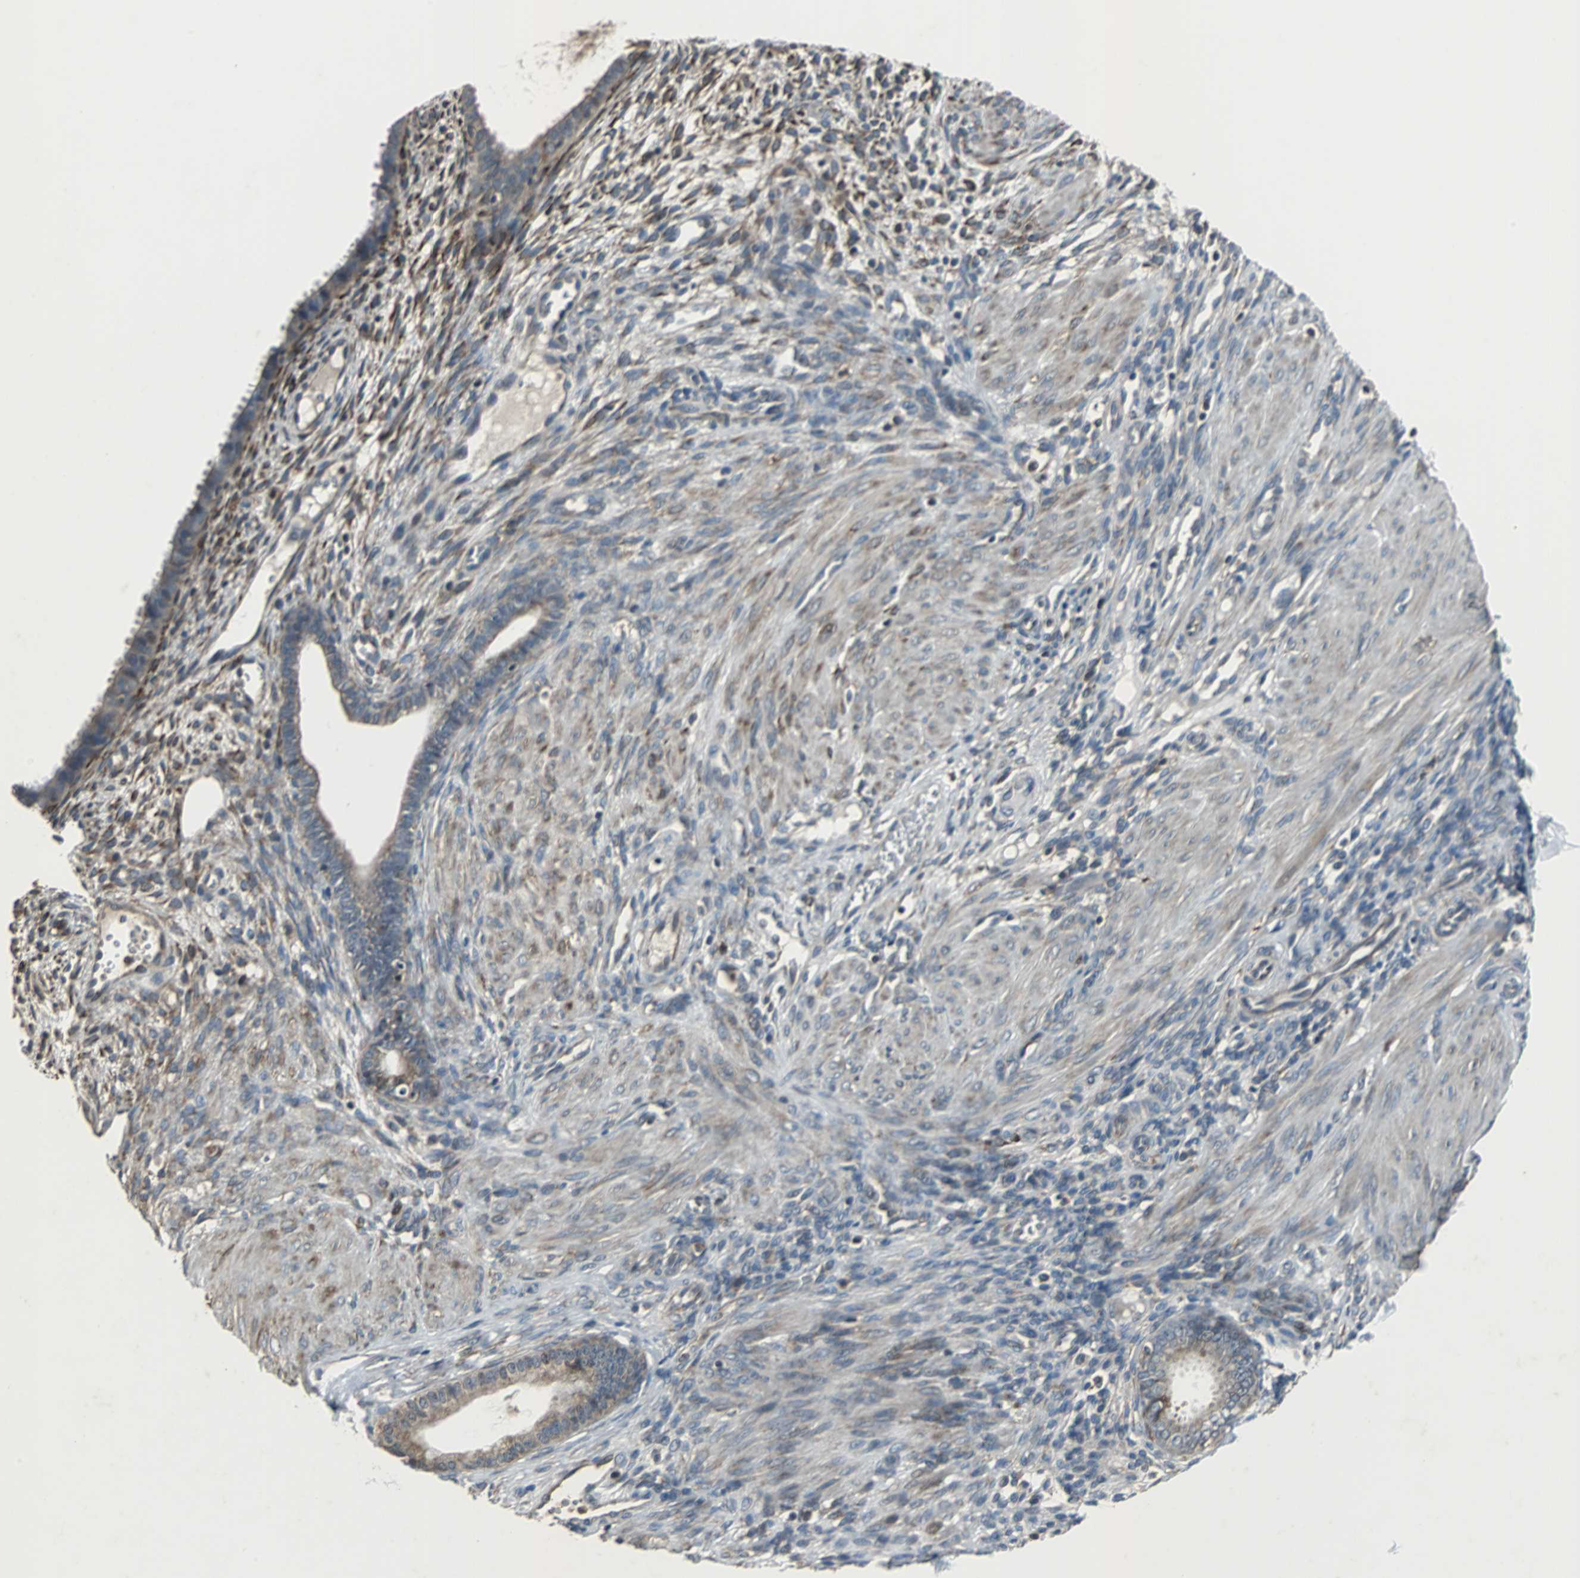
{"staining": {"intensity": "weak", "quantity": "<25%", "location": "cytoplasmic/membranous"}, "tissue": "endometrium", "cell_type": "Cells in endometrial stroma", "image_type": "normal", "snomed": [{"axis": "morphology", "description": "Normal tissue, NOS"}, {"axis": "topography", "description": "Endometrium"}], "caption": "DAB (3,3'-diaminobenzidine) immunohistochemical staining of normal endometrium exhibits no significant expression in cells in endometrial stroma. (Brightfield microscopy of DAB immunohistochemistry (IHC) at high magnification).", "gene": "SOS1", "patient": {"sex": "female", "age": 72}}